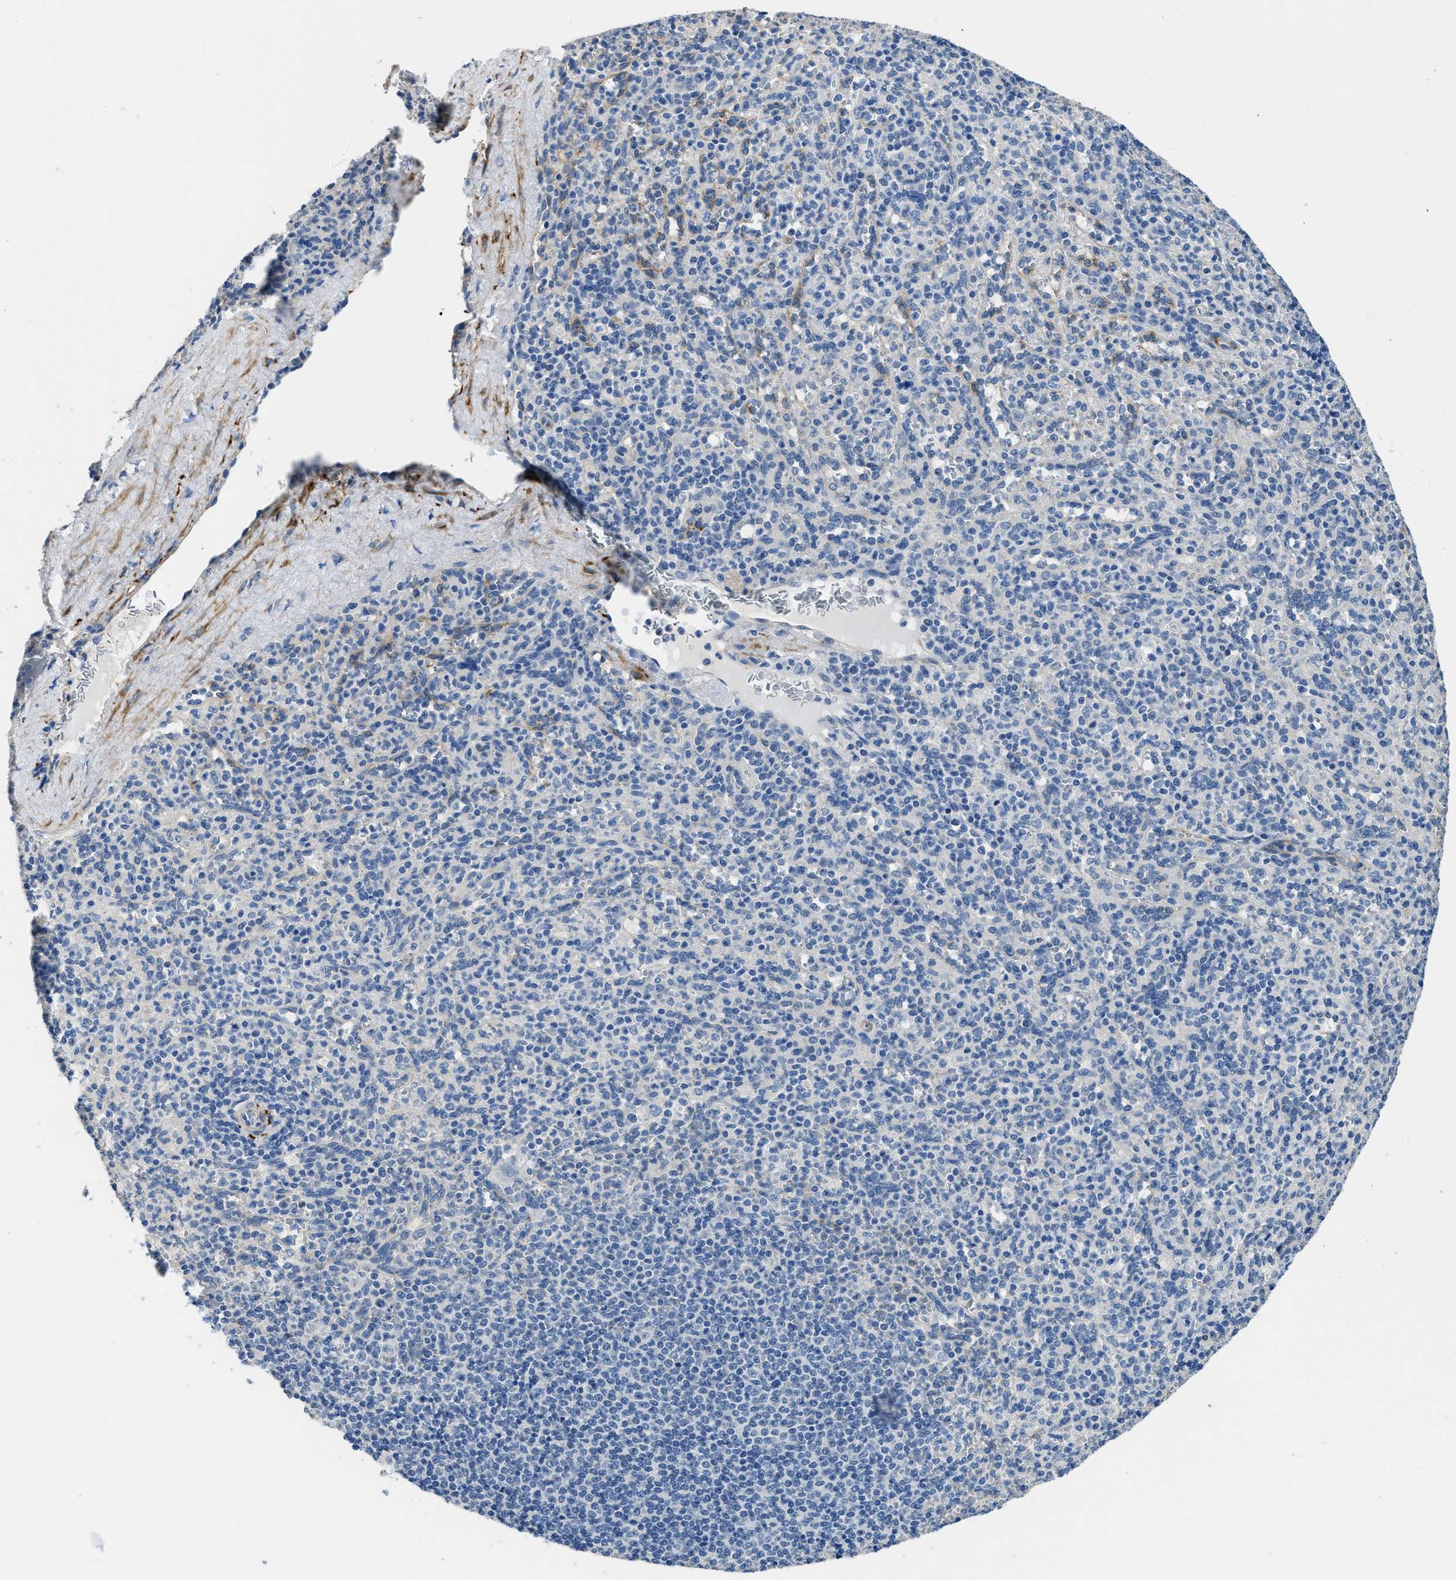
{"staining": {"intensity": "negative", "quantity": "none", "location": "none"}, "tissue": "spleen", "cell_type": "Cells in red pulp", "image_type": "normal", "snomed": [{"axis": "morphology", "description": "Normal tissue, NOS"}, {"axis": "topography", "description": "Spleen"}], "caption": "DAB (3,3'-diaminobenzidine) immunohistochemical staining of benign spleen exhibits no significant positivity in cells in red pulp.", "gene": "ZSWIM5", "patient": {"sex": "male", "age": 36}}